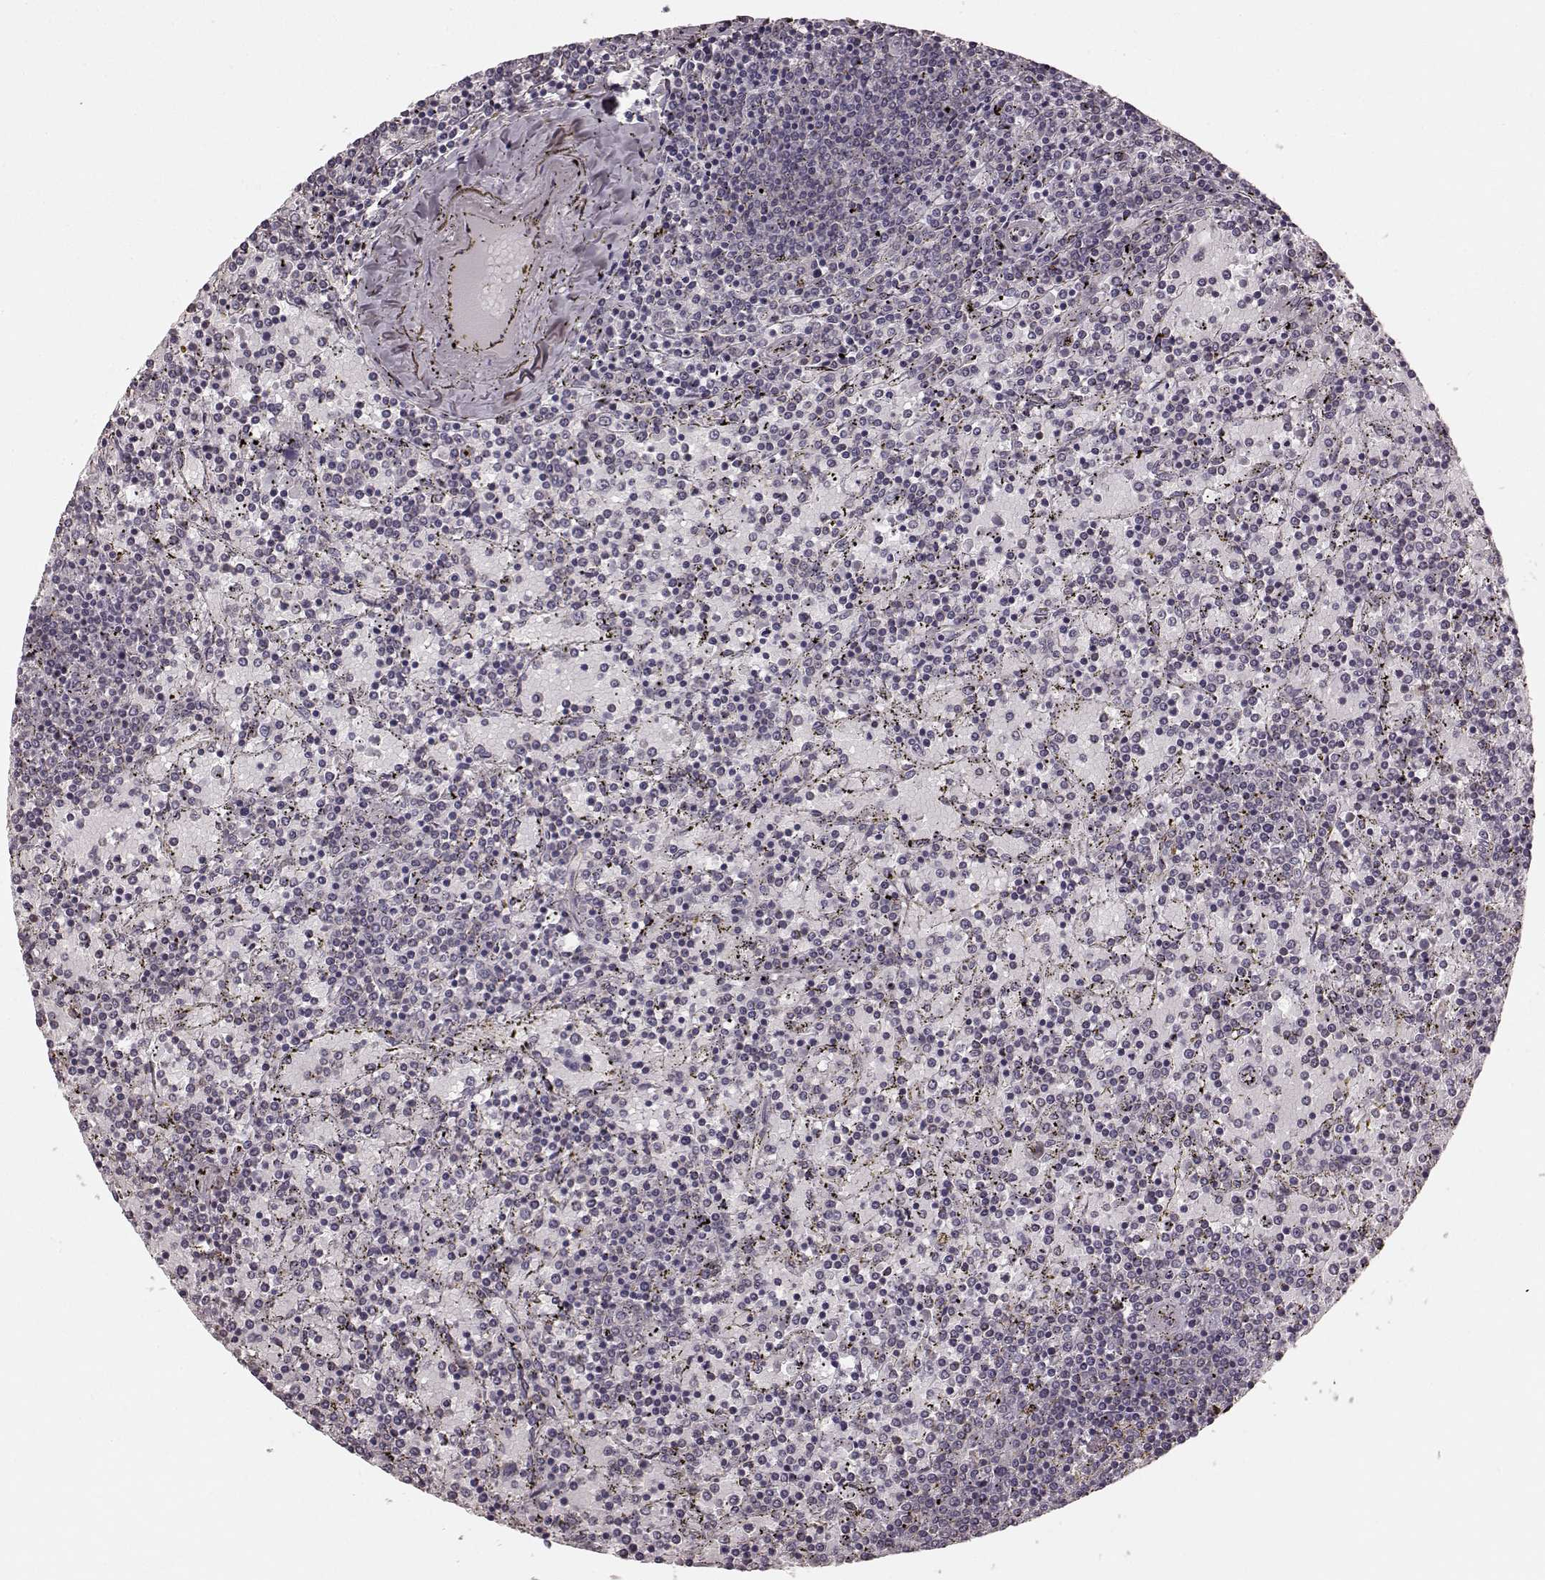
{"staining": {"intensity": "negative", "quantity": "none", "location": "none"}, "tissue": "lymphoma", "cell_type": "Tumor cells", "image_type": "cancer", "snomed": [{"axis": "morphology", "description": "Malignant lymphoma, non-Hodgkin's type, Low grade"}, {"axis": "topography", "description": "Spleen"}], "caption": "DAB immunohistochemical staining of low-grade malignant lymphoma, non-Hodgkin's type shows no significant positivity in tumor cells.", "gene": "PRKCE", "patient": {"sex": "female", "age": 77}}